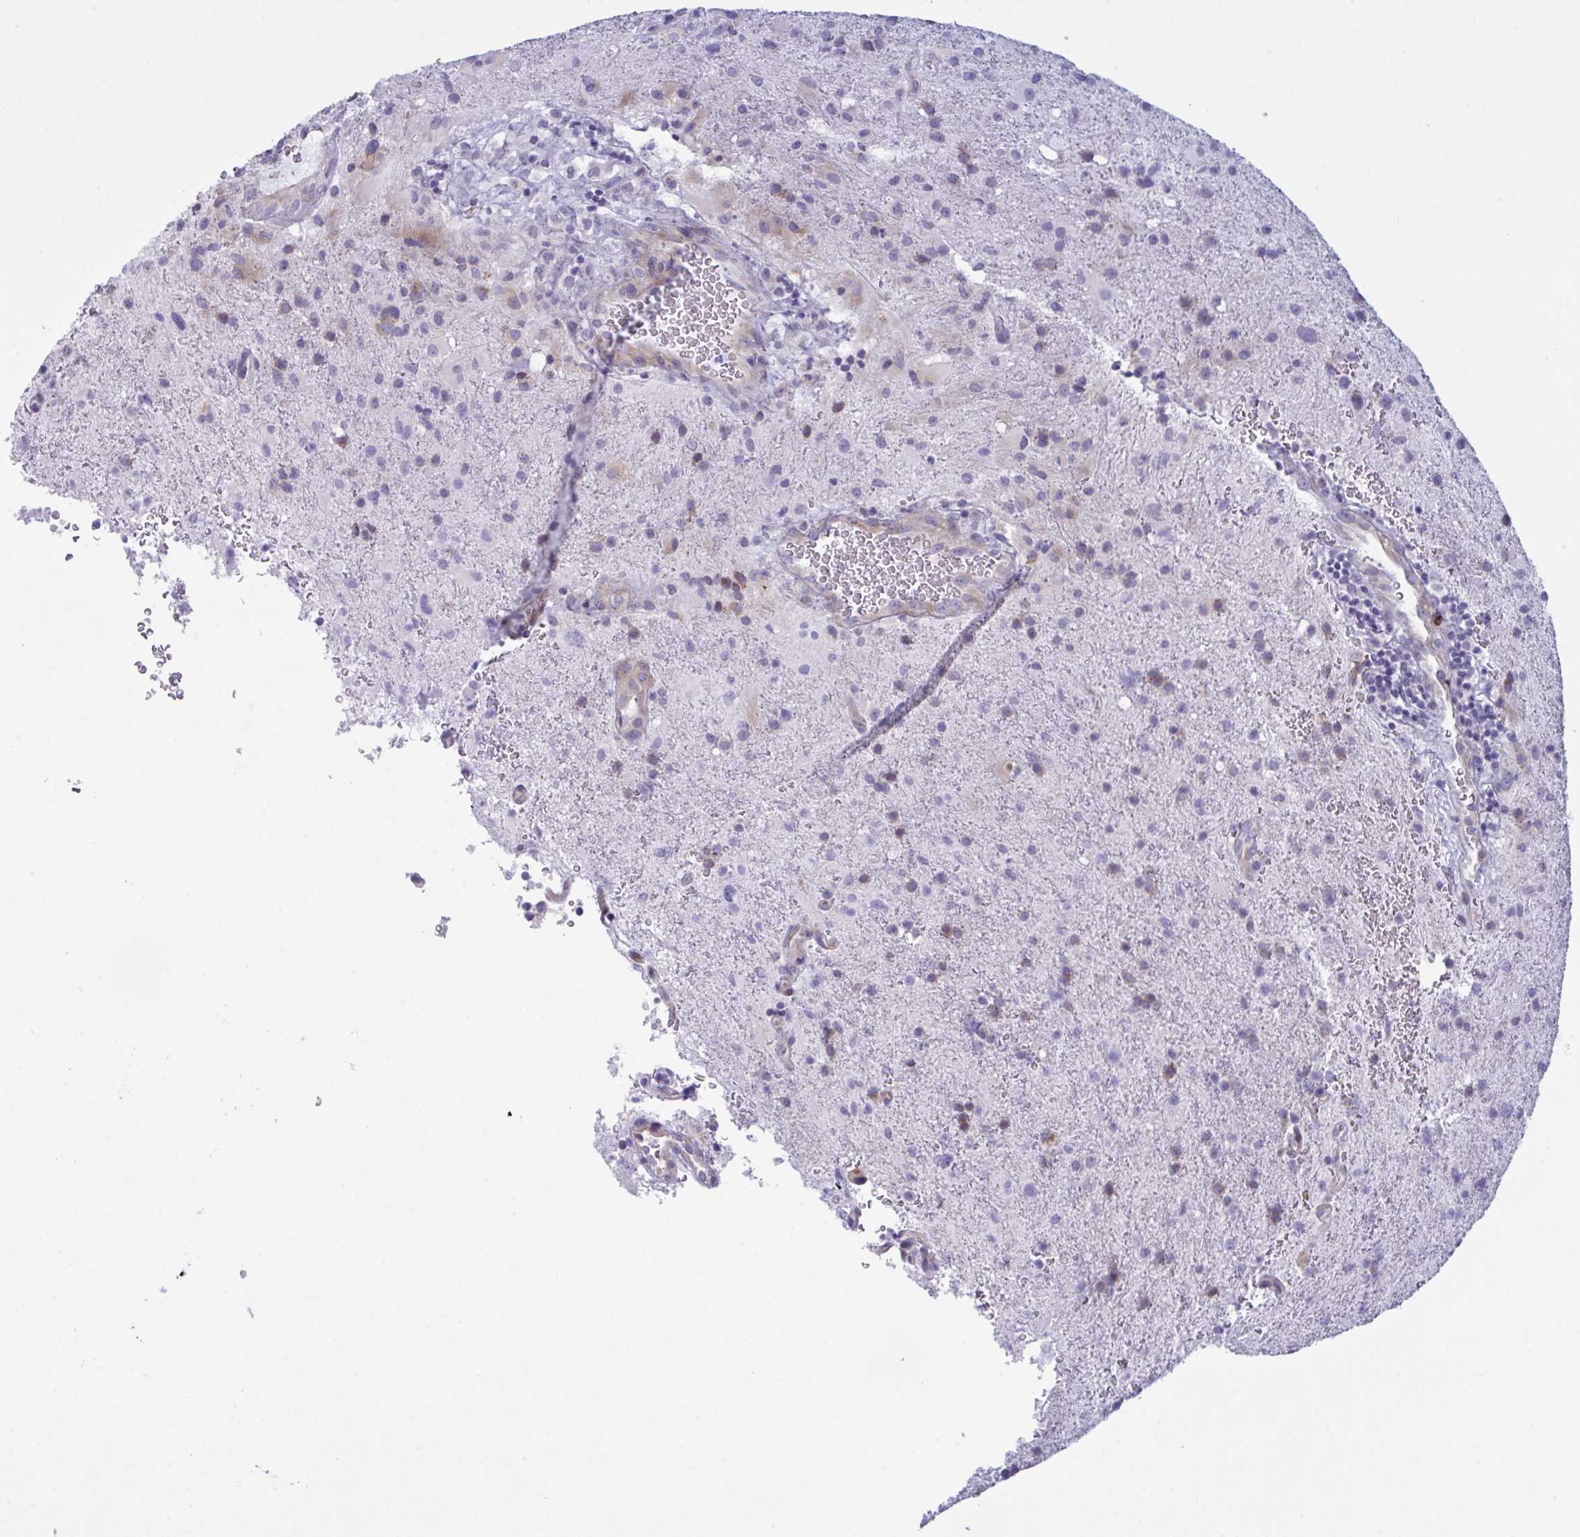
{"staining": {"intensity": "negative", "quantity": "none", "location": "none"}, "tissue": "glioma", "cell_type": "Tumor cells", "image_type": "cancer", "snomed": [{"axis": "morphology", "description": "Glioma, malignant, High grade"}, {"axis": "topography", "description": "Brain"}], "caption": "This is an immunohistochemistry image of human malignant glioma (high-grade). There is no expression in tumor cells.", "gene": "ZNF684", "patient": {"sex": "male", "age": 53}}